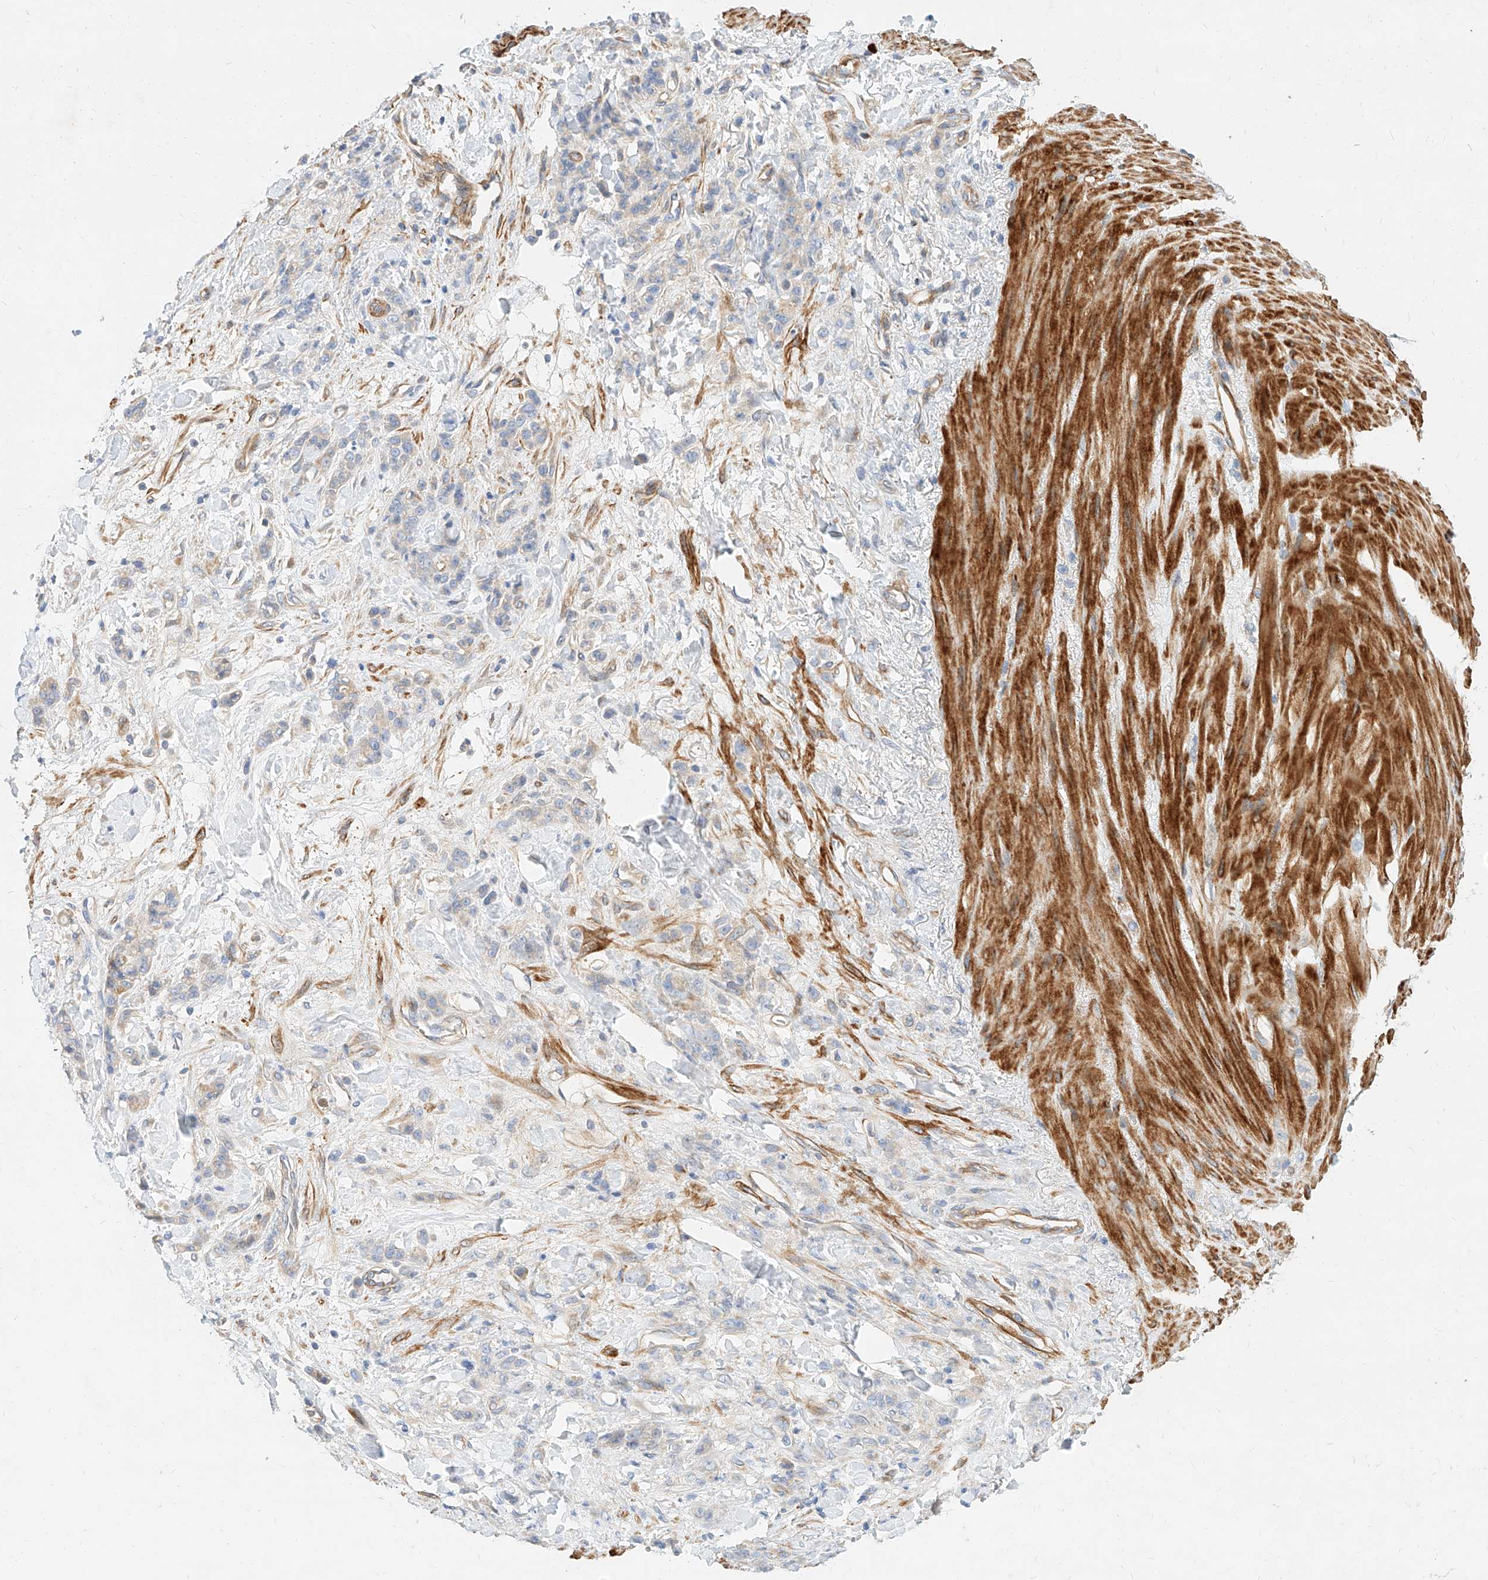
{"staining": {"intensity": "negative", "quantity": "none", "location": "none"}, "tissue": "stomach cancer", "cell_type": "Tumor cells", "image_type": "cancer", "snomed": [{"axis": "morphology", "description": "Normal tissue, NOS"}, {"axis": "morphology", "description": "Adenocarcinoma, NOS"}, {"axis": "topography", "description": "Stomach"}], "caption": "This is an IHC photomicrograph of human stomach cancer (adenocarcinoma). There is no positivity in tumor cells.", "gene": "KCNH5", "patient": {"sex": "male", "age": 82}}